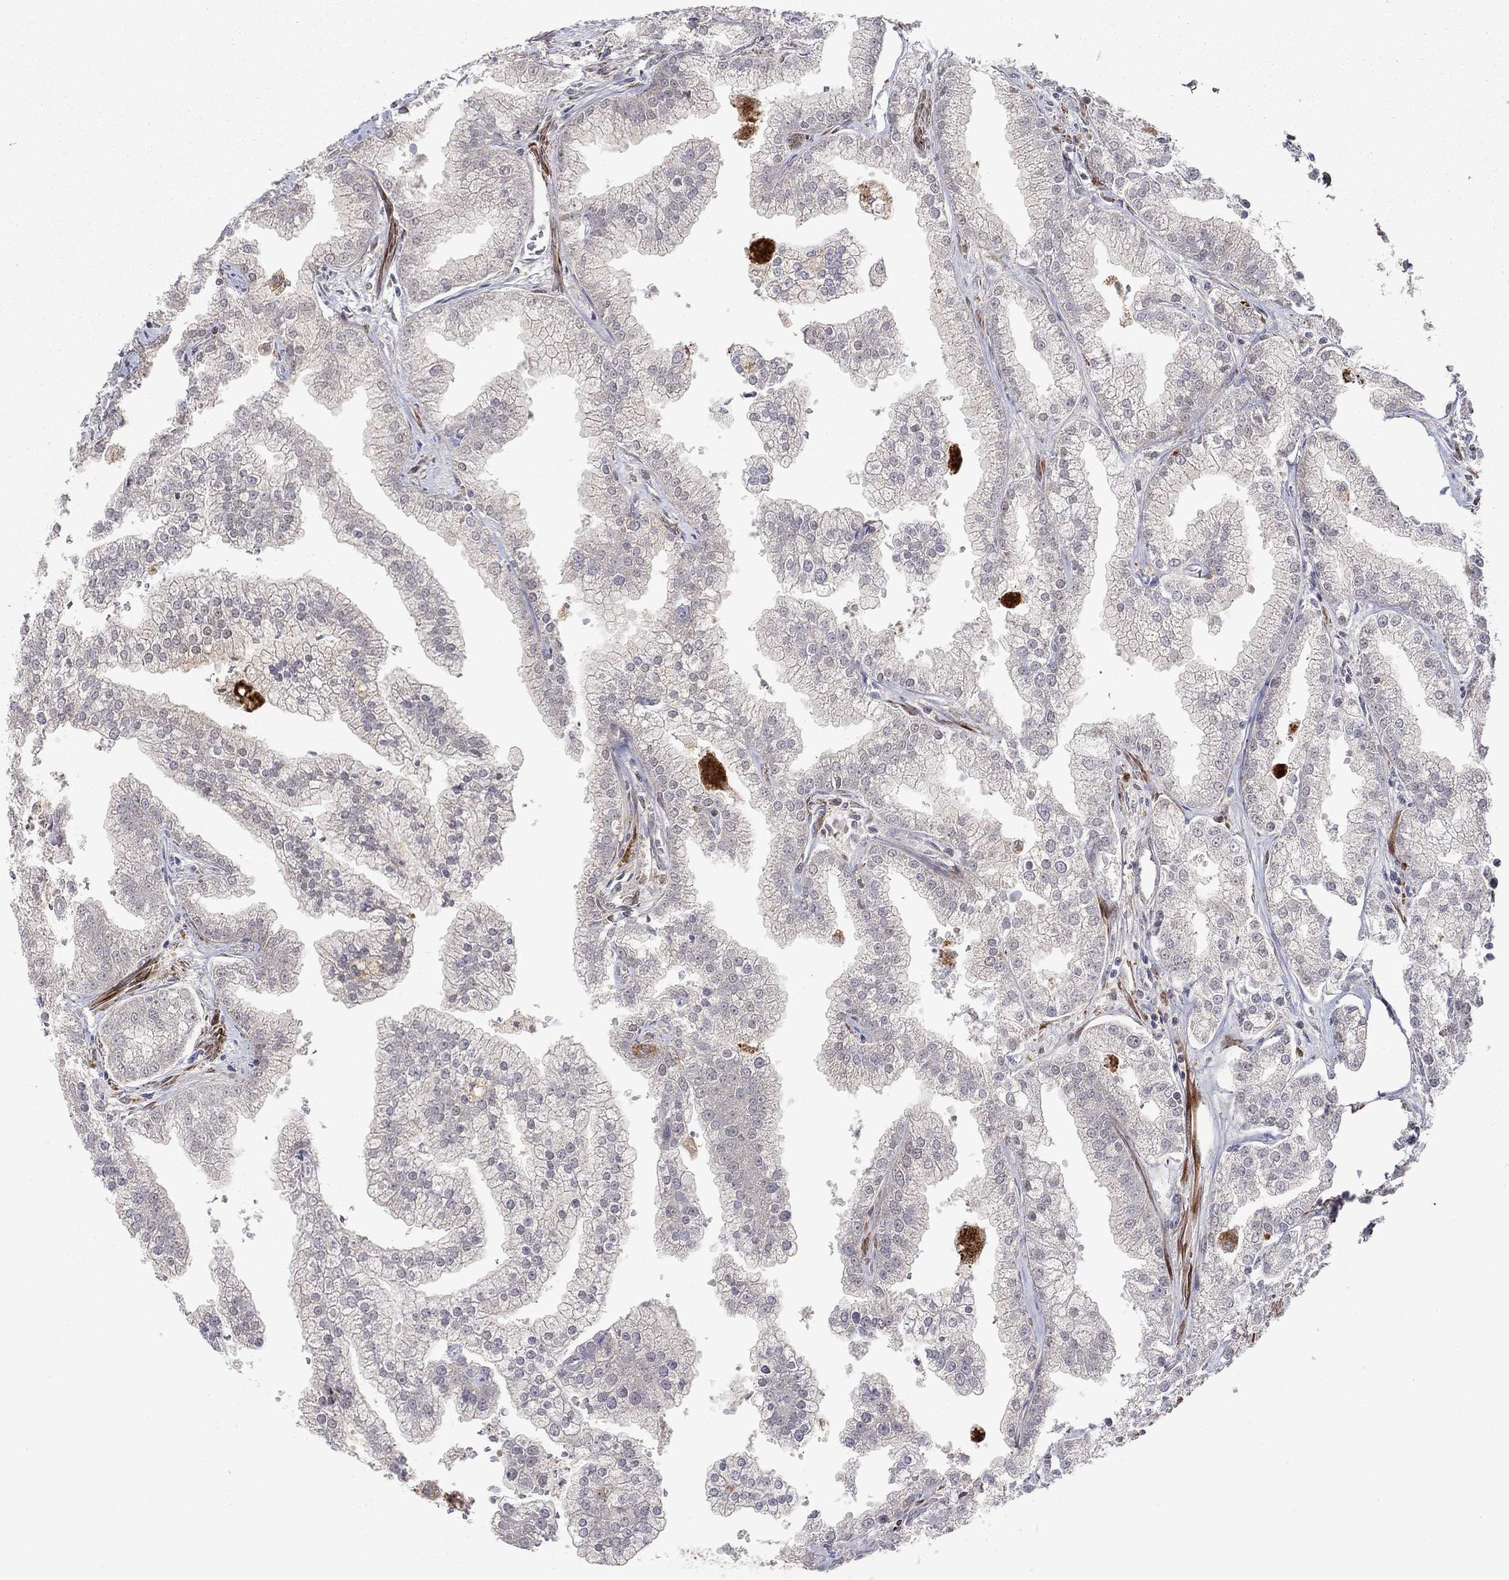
{"staining": {"intensity": "negative", "quantity": "none", "location": "none"}, "tissue": "prostate cancer", "cell_type": "Tumor cells", "image_type": "cancer", "snomed": [{"axis": "morphology", "description": "Adenocarcinoma, NOS"}, {"axis": "topography", "description": "Prostate"}], "caption": "There is no significant expression in tumor cells of prostate adenocarcinoma. (Stains: DAB immunohistochemistry (IHC) with hematoxylin counter stain, Microscopy: brightfield microscopy at high magnification).", "gene": "IDS", "patient": {"sex": "male", "age": 70}}